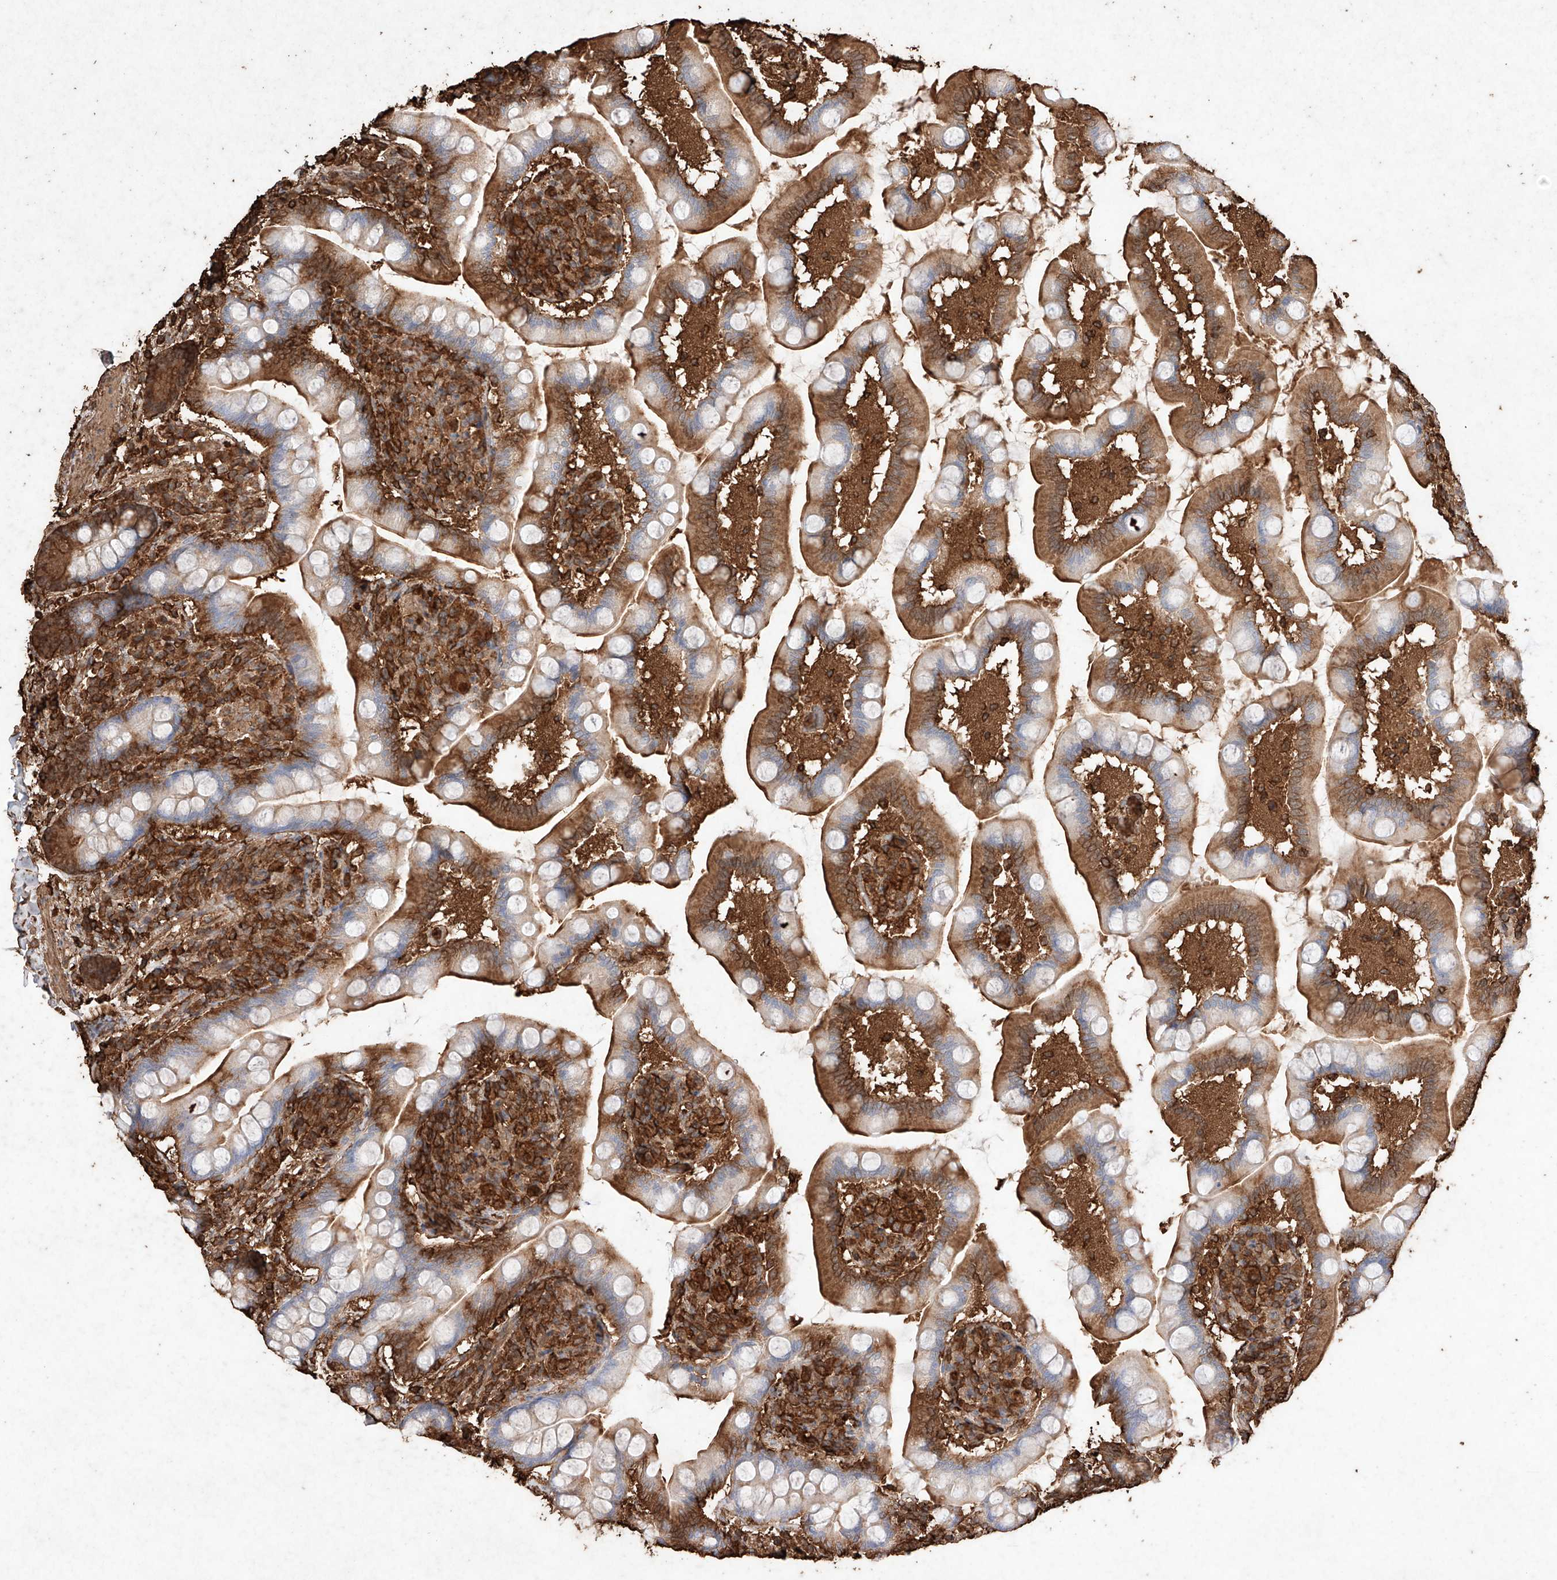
{"staining": {"intensity": "strong", "quantity": "25%-75%", "location": "cytoplasmic/membranous"}, "tissue": "small intestine", "cell_type": "Glandular cells", "image_type": "normal", "snomed": [{"axis": "morphology", "description": "Normal tissue, NOS"}, {"axis": "topography", "description": "Small intestine"}], "caption": "This is a histology image of IHC staining of unremarkable small intestine, which shows strong staining in the cytoplasmic/membranous of glandular cells.", "gene": "M6PR", "patient": {"sex": "female", "age": 64}}